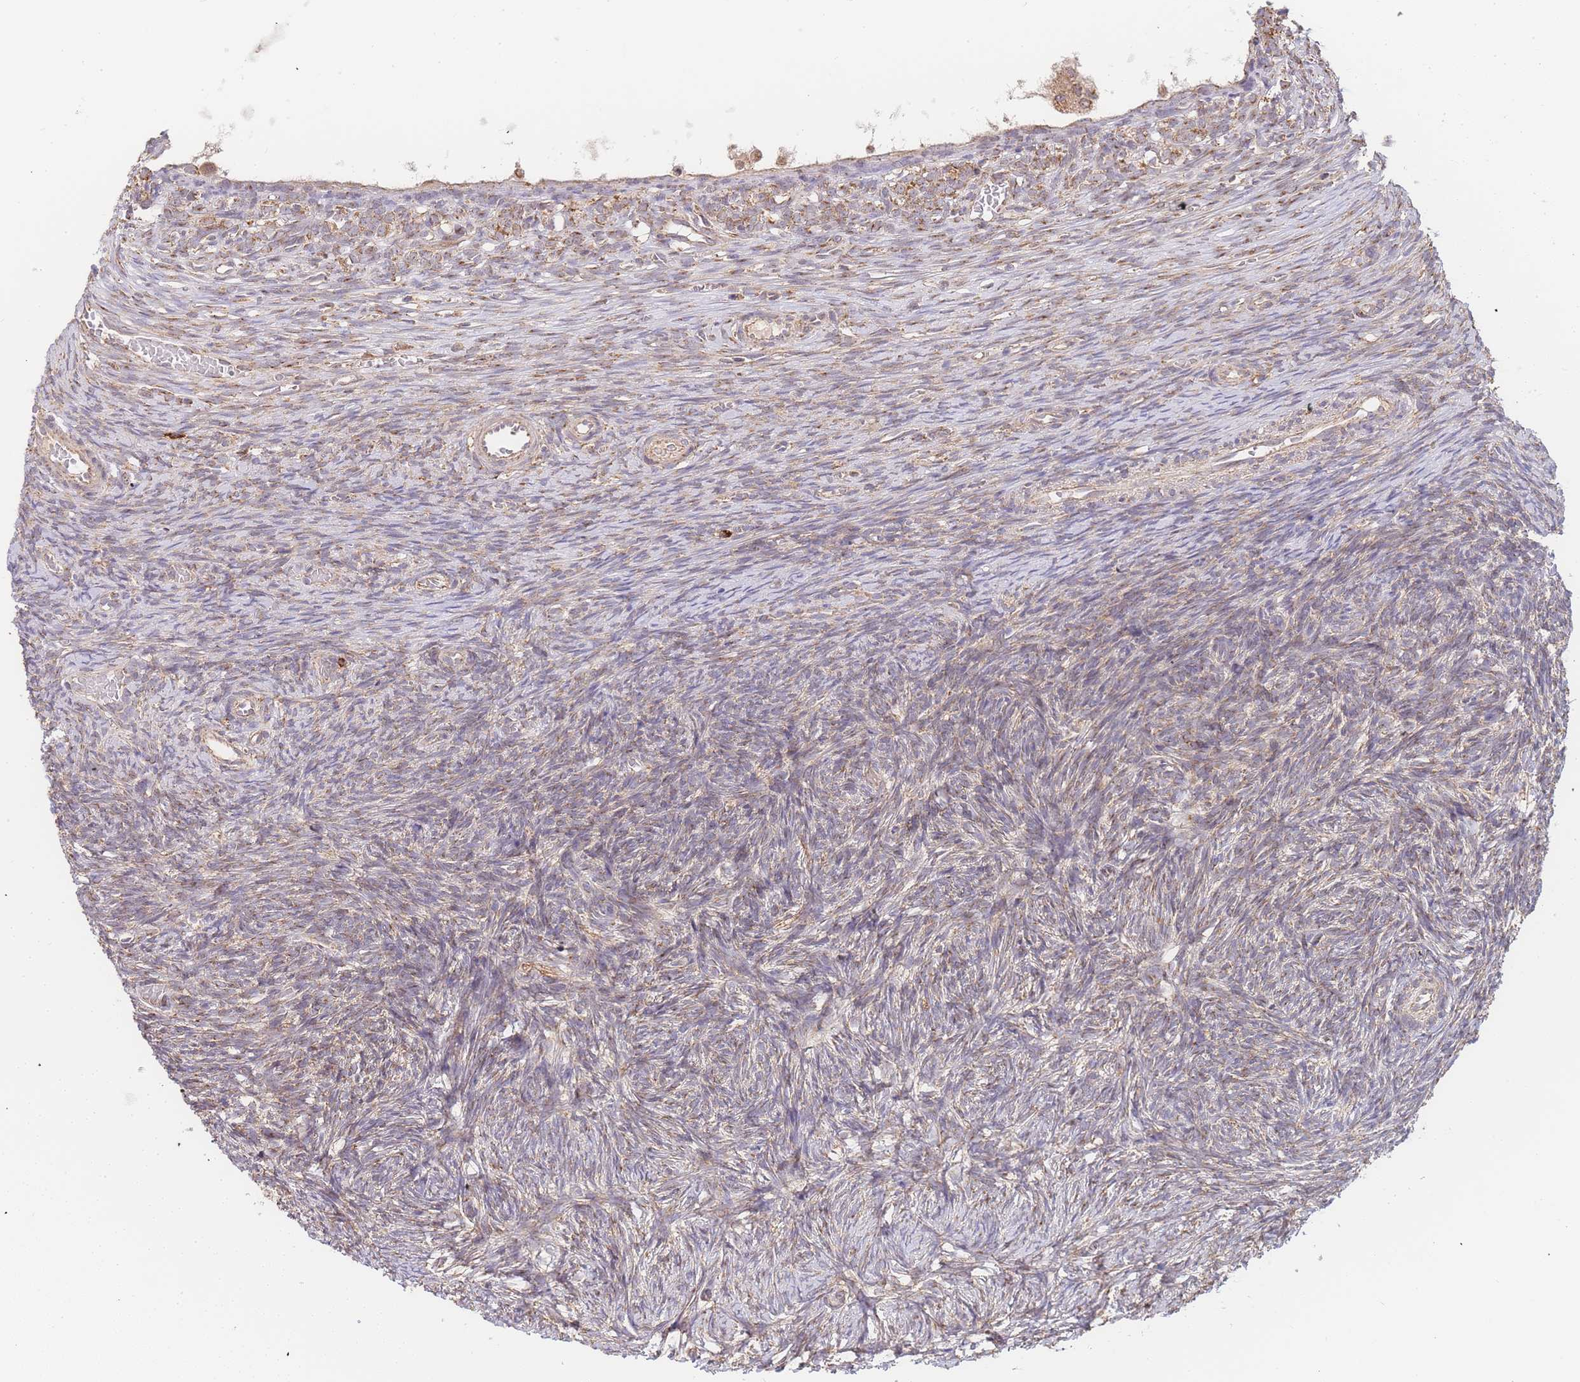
{"staining": {"intensity": "strong", "quantity": ">75%", "location": "cytoplasmic/membranous"}, "tissue": "ovary", "cell_type": "Follicle cells", "image_type": "normal", "snomed": [{"axis": "morphology", "description": "Normal tissue, NOS"}, {"axis": "topography", "description": "Ovary"}], "caption": "DAB immunohistochemical staining of benign ovary demonstrates strong cytoplasmic/membranous protein expression in approximately >75% of follicle cells.", "gene": "ADCY9", "patient": {"sex": "female", "age": 39}}